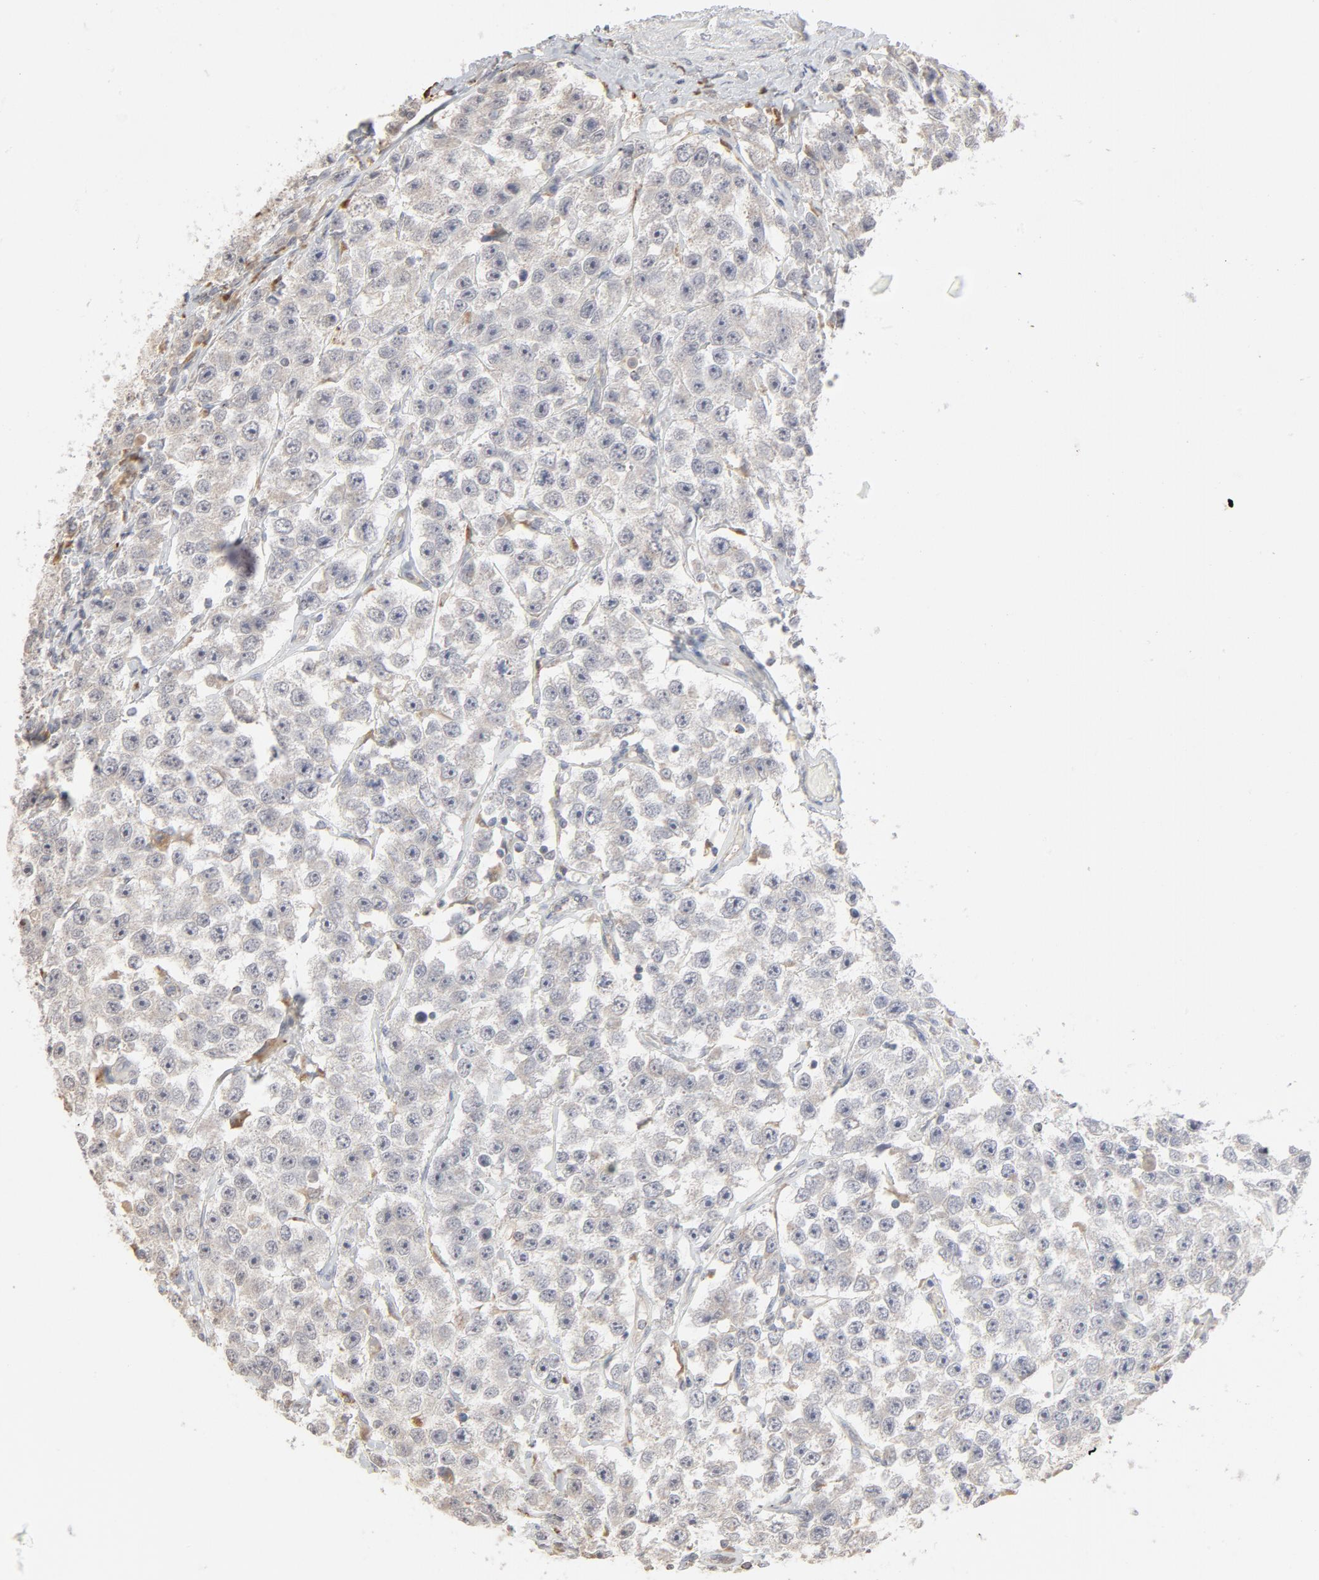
{"staining": {"intensity": "negative", "quantity": "none", "location": "none"}, "tissue": "testis cancer", "cell_type": "Tumor cells", "image_type": "cancer", "snomed": [{"axis": "morphology", "description": "Seminoma, NOS"}, {"axis": "topography", "description": "Testis"}], "caption": "The image exhibits no staining of tumor cells in testis seminoma.", "gene": "POMT2", "patient": {"sex": "male", "age": 52}}